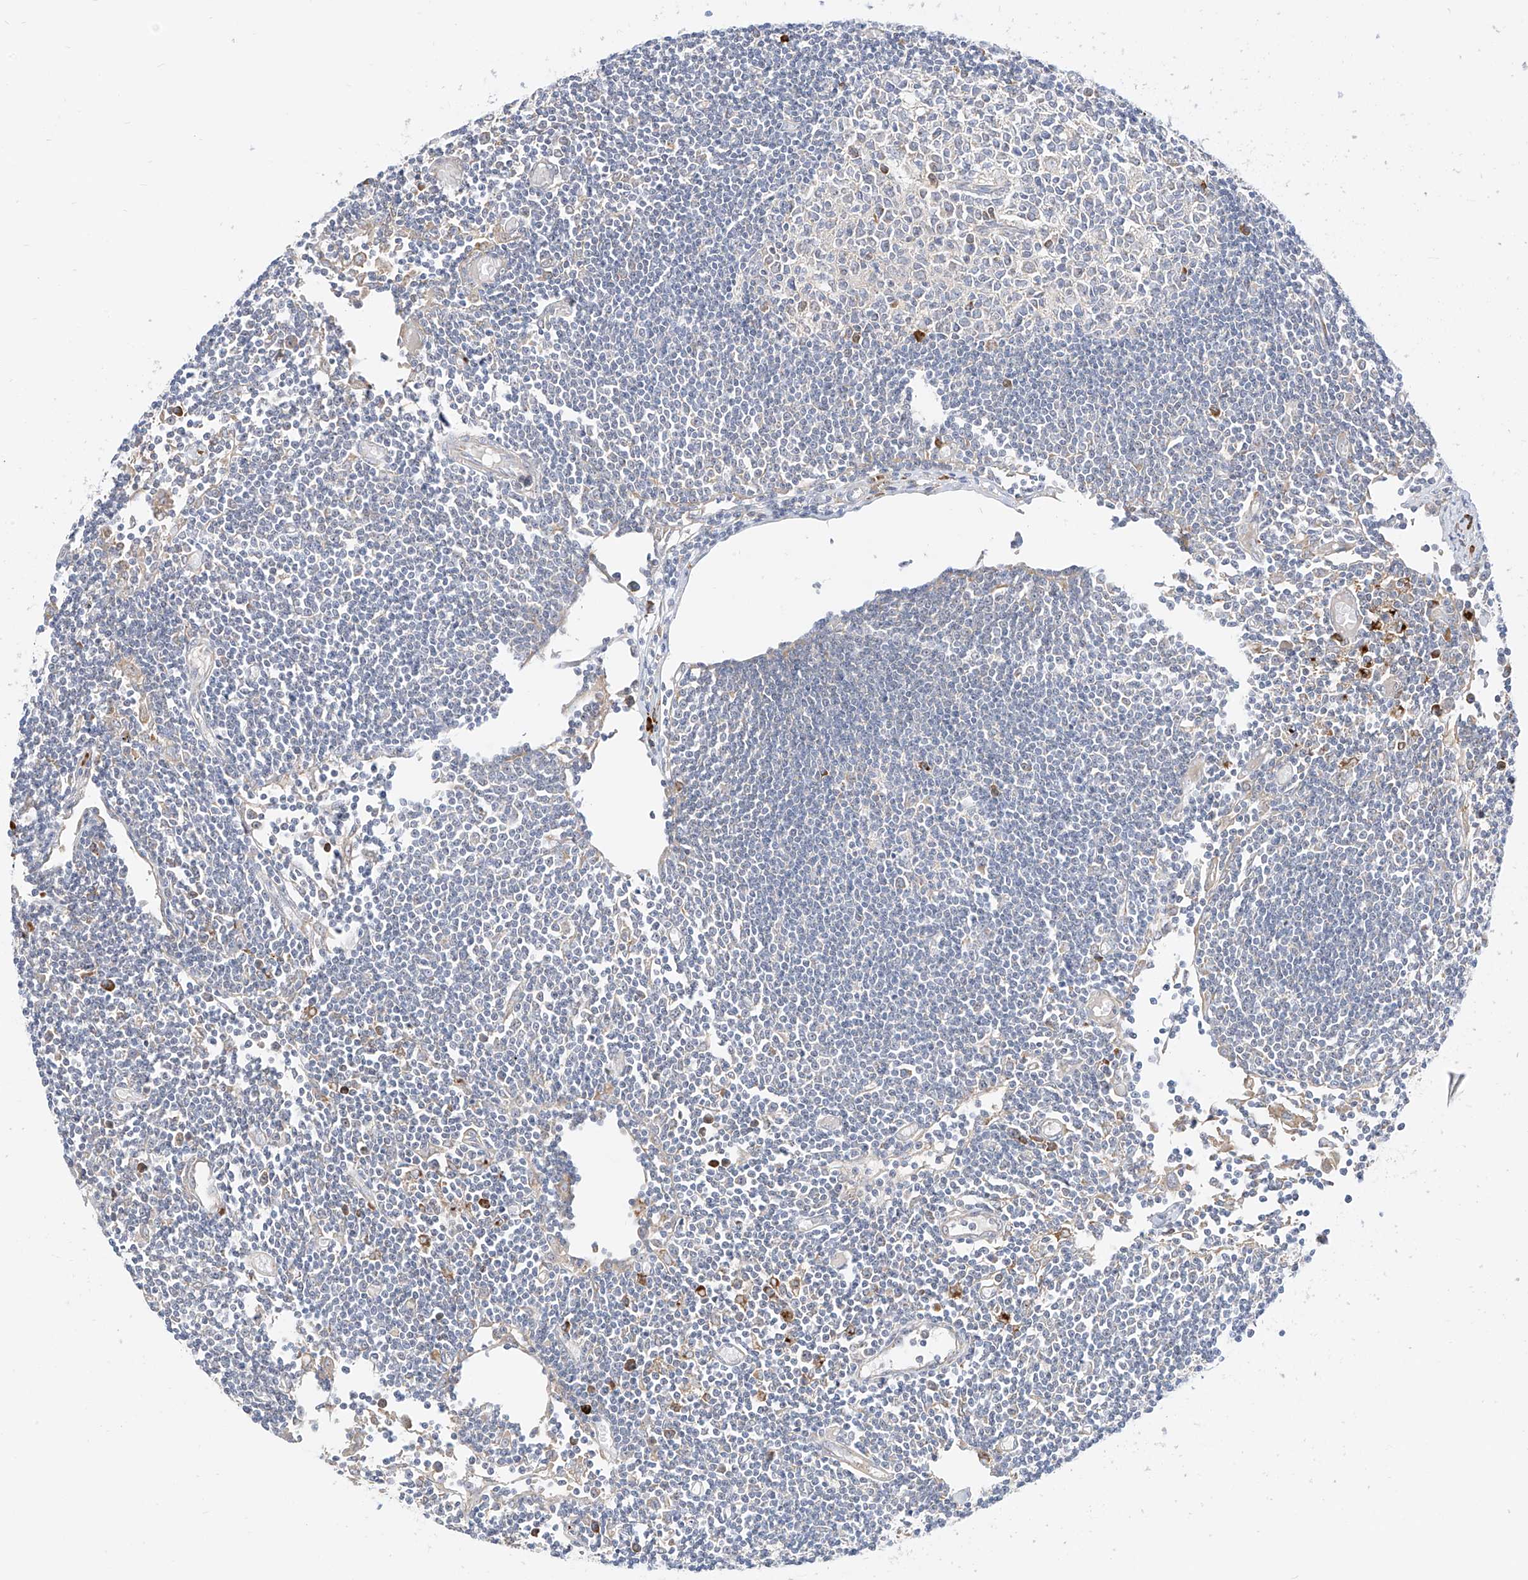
{"staining": {"intensity": "negative", "quantity": "none", "location": "none"}, "tissue": "lymph node", "cell_type": "Germinal center cells", "image_type": "normal", "snomed": [{"axis": "morphology", "description": "Normal tissue, NOS"}, {"axis": "topography", "description": "Lymph node"}], "caption": "Lymph node stained for a protein using IHC displays no staining germinal center cells.", "gene": "SYTL3", "patient": {"sex": "female", "age": 11}}